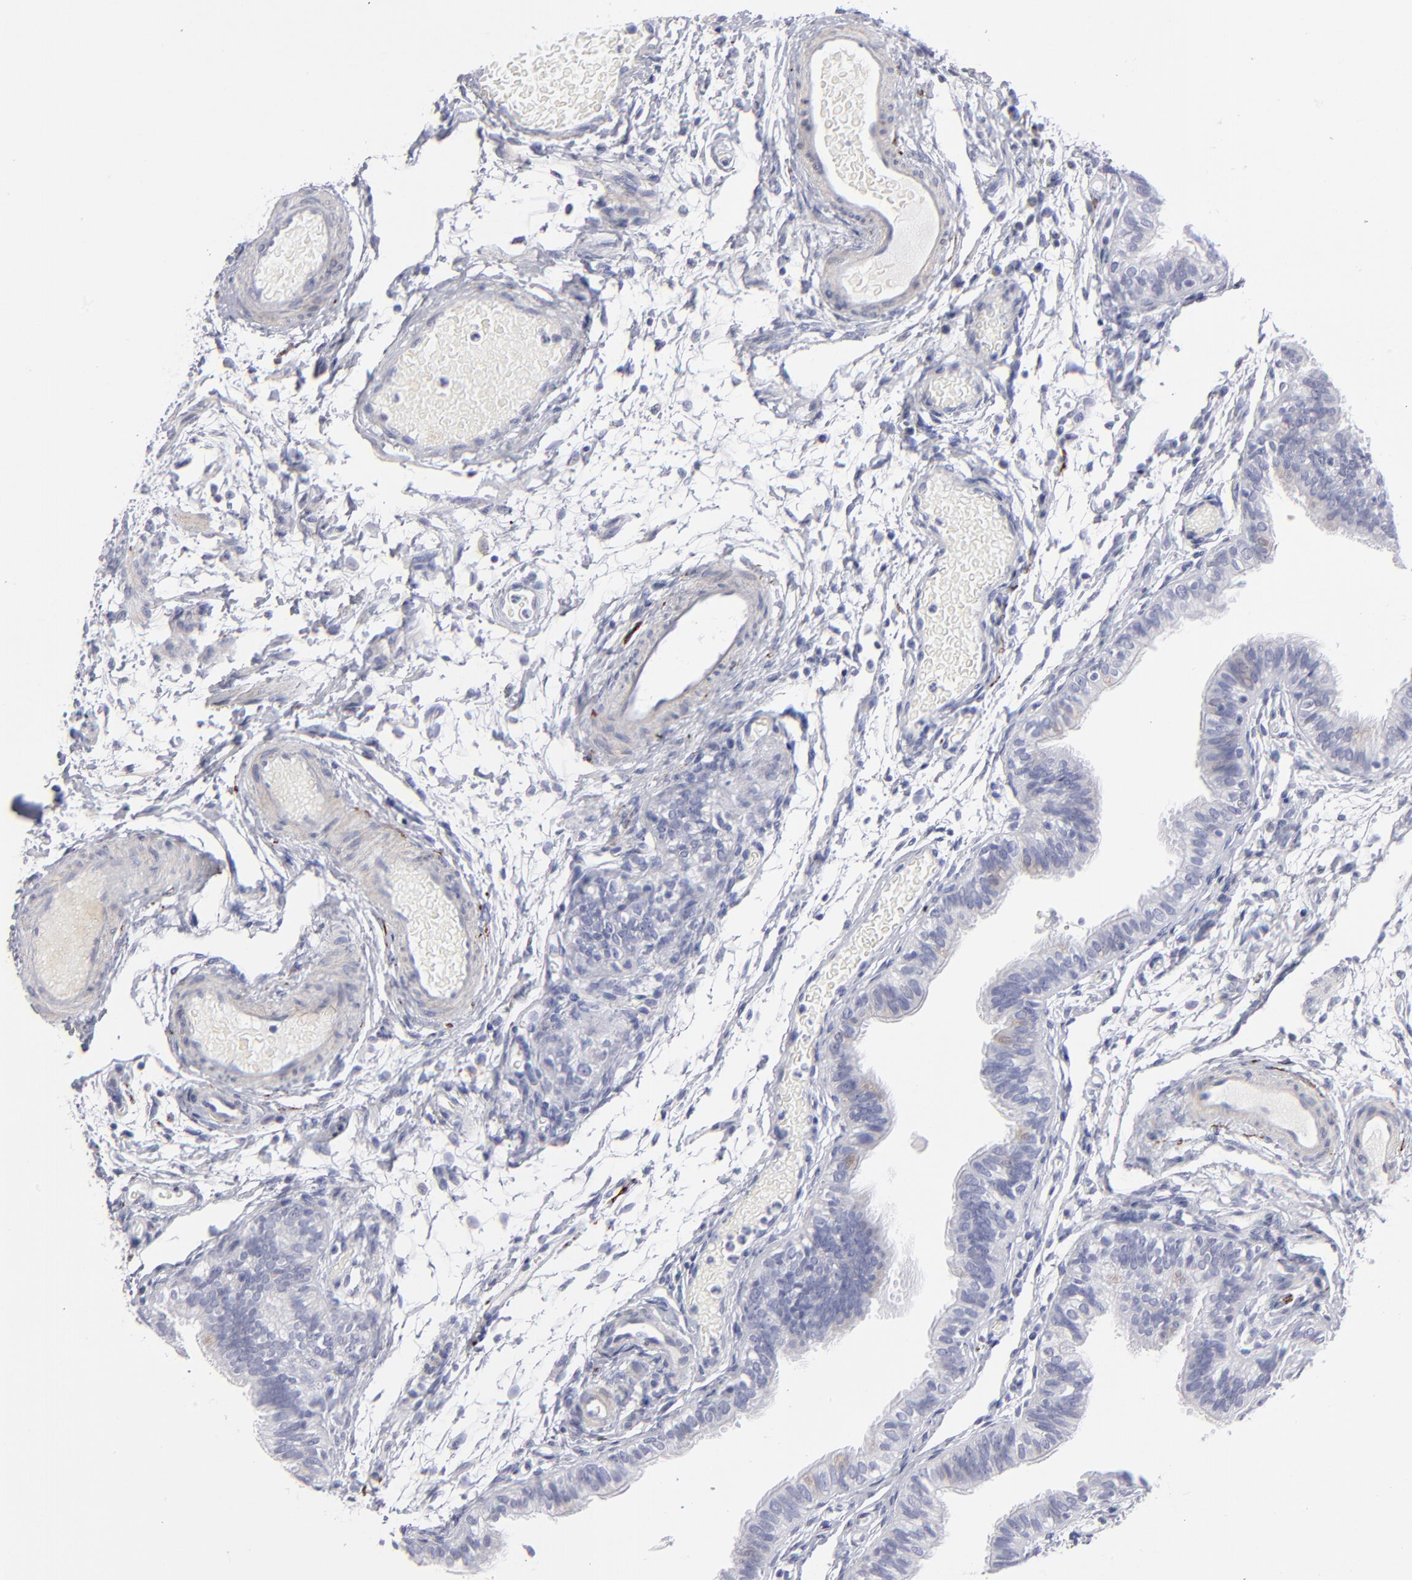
{"staining": {"intensity": "negative", "quantity": "none", "location": "none"}, "tissue": "fallopian tube", "cell_type": "Glandular cells", "image_type": "normal", "snomed": [{"axis": "morphology", "description": "Normal tissue, NOS"}, {"axis": "morphology", "description": "Dermoid, NOS"}, {"axis": "topography", "description": "Fallopian tube"}], "caption": "IHC of benign human fallopian tube displays no positivity in glandular cells. (DAB (3,3'-diaminobenzidine) immunohistochemistry visualized using brightfield microscopy, high magnification).", "gene": "CADM3", "patient": {"sex": "female", "age": 33}}